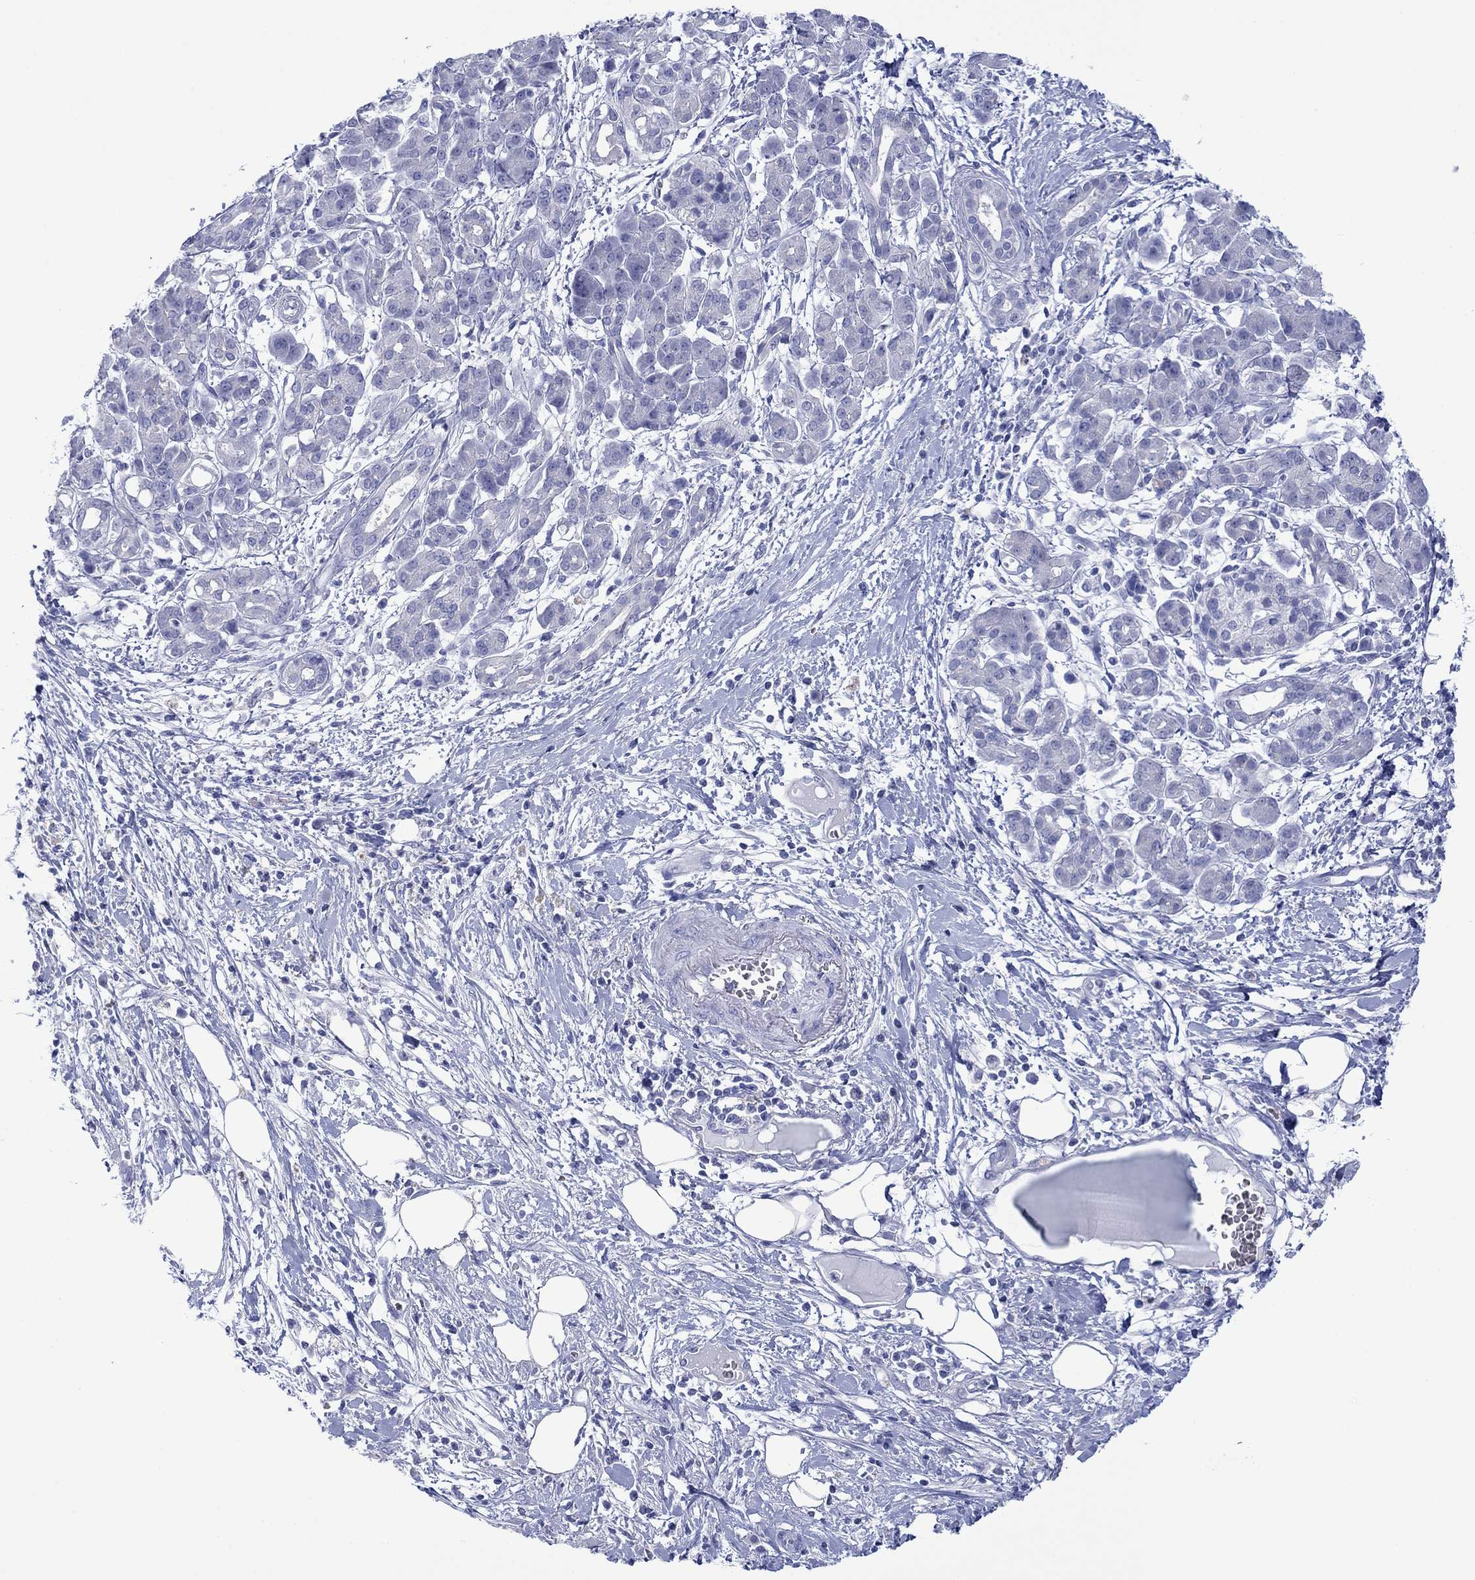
{"staining": {"intensity": "negative", "quantity": "none", "location": "none"}, "tissue": "pancreatic cancer", "cell_type": "Tumor cells", "image_type": "cancer", "snomed": [{"axis": "morphology", "description": "Adenocarcinoma, NOS"}, {"axis": "topography", "description": "Pancreas"}], "caption": "A micrograph of human pancreatic adenocarcinoma is negative for staining in tumor cells. Brightfield microscopy of immunohistochemistry stained with DAB (3,3'-diaminobenzidine) (brown) and hematoxylin (blue), captured at high magnification.", "gene": "MLANA", "patient": {"sex": "male", "age": 72}}